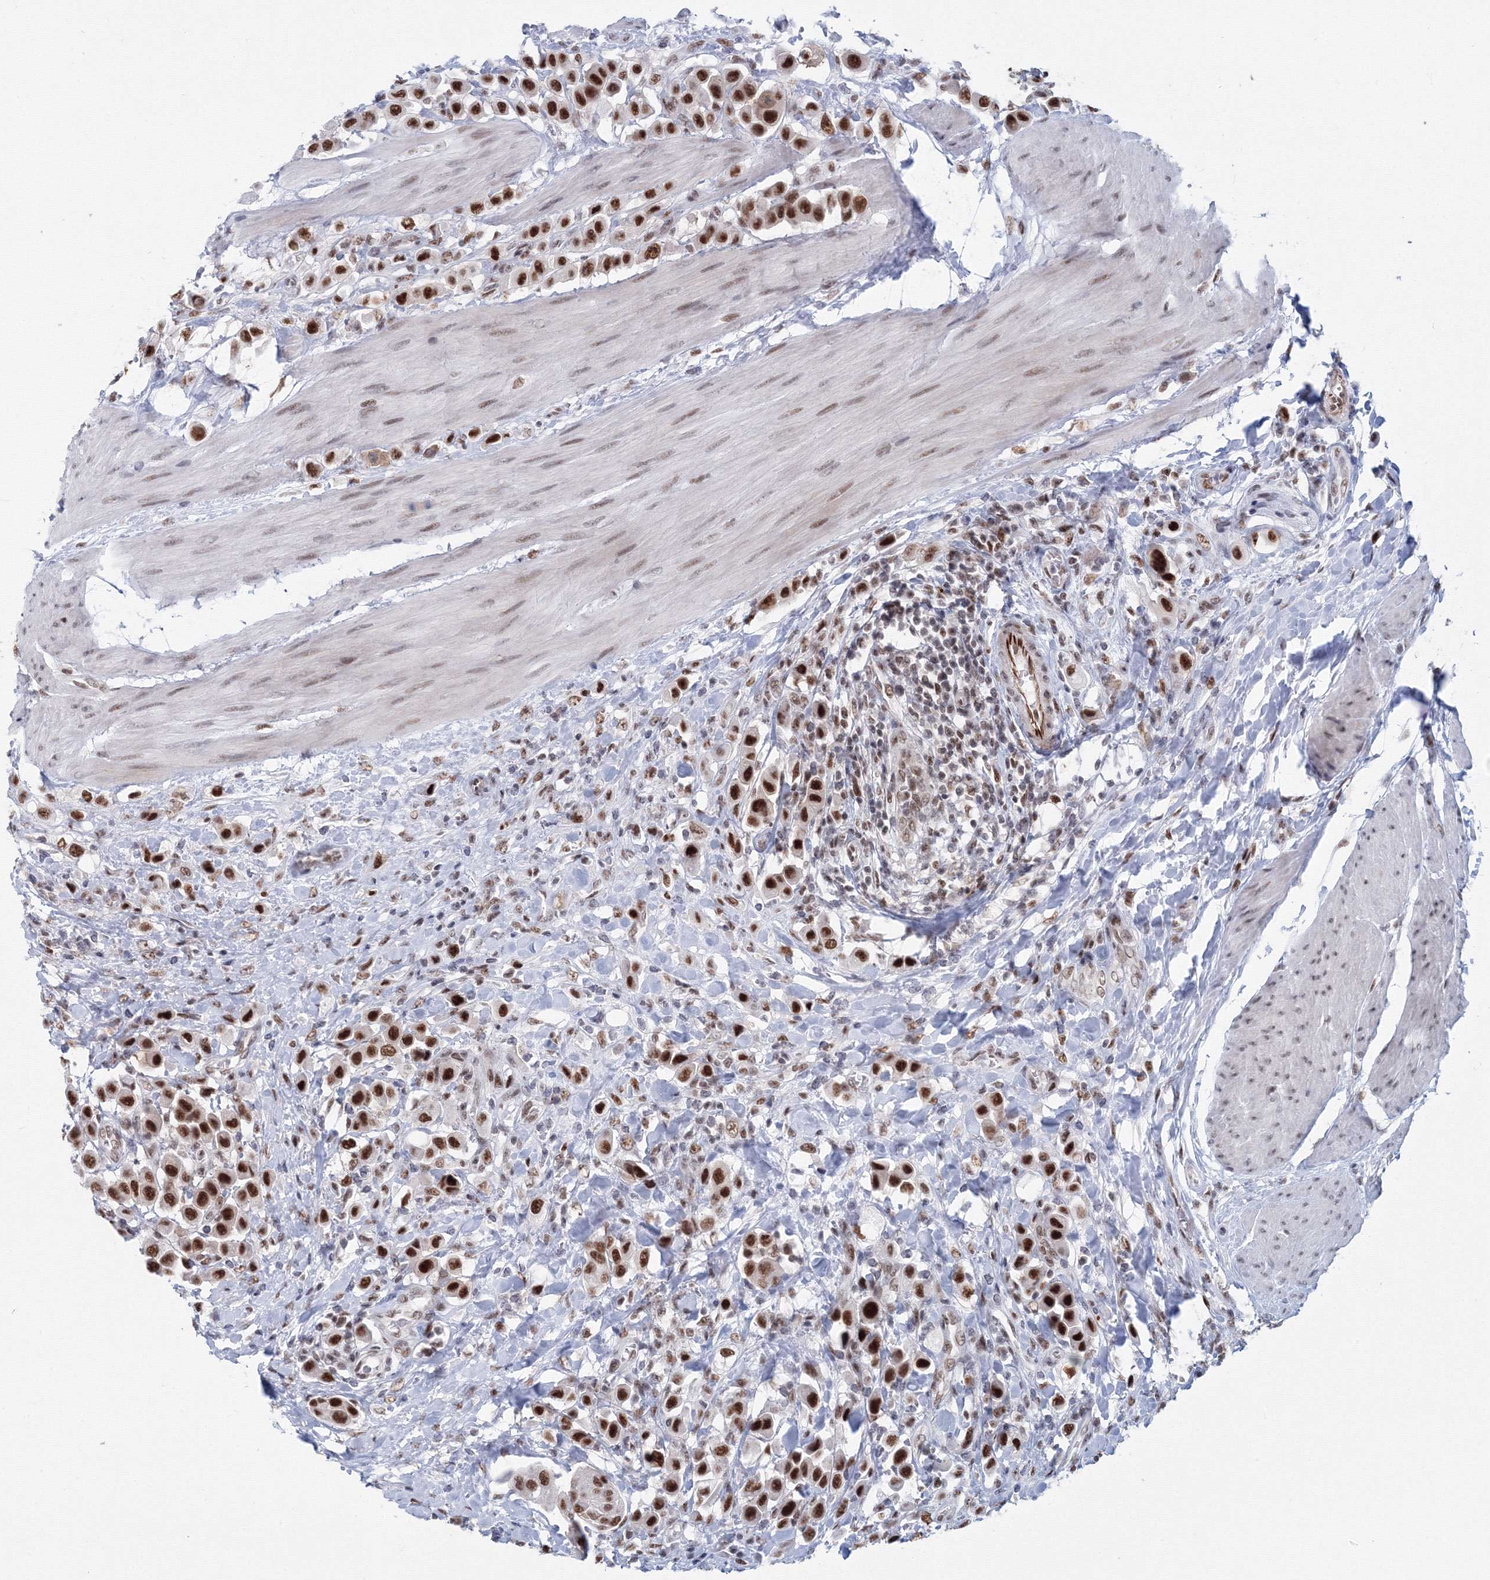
{"staining": {"intensity": "strong", "quantity": ">75%", "location": "nuclear"}, "tissue": "urothelial cancer", "cell_type": "Tumor cells", "image_type": "cancer", "snomed": [{"axis": "morphology", "description": "Urothelial carcinoma, High grade"}, {"axis": "topography", "description": "Urinary bladder"}], "caption": "Immunohistochemistry staining of high-grade urothelial carcinoma, which reveals high levels of strong nuclear expression in about >75% of tumor cells indicating strong nuclear protein positivity. The staining was performed using DAB (3,3'-diaminobenzidine) (brown) for protein detection and nuclei were counterstained in hematoxylin (blue).", "gene": "SF3B6", "patient": {"sex": "male", "age": 50}}